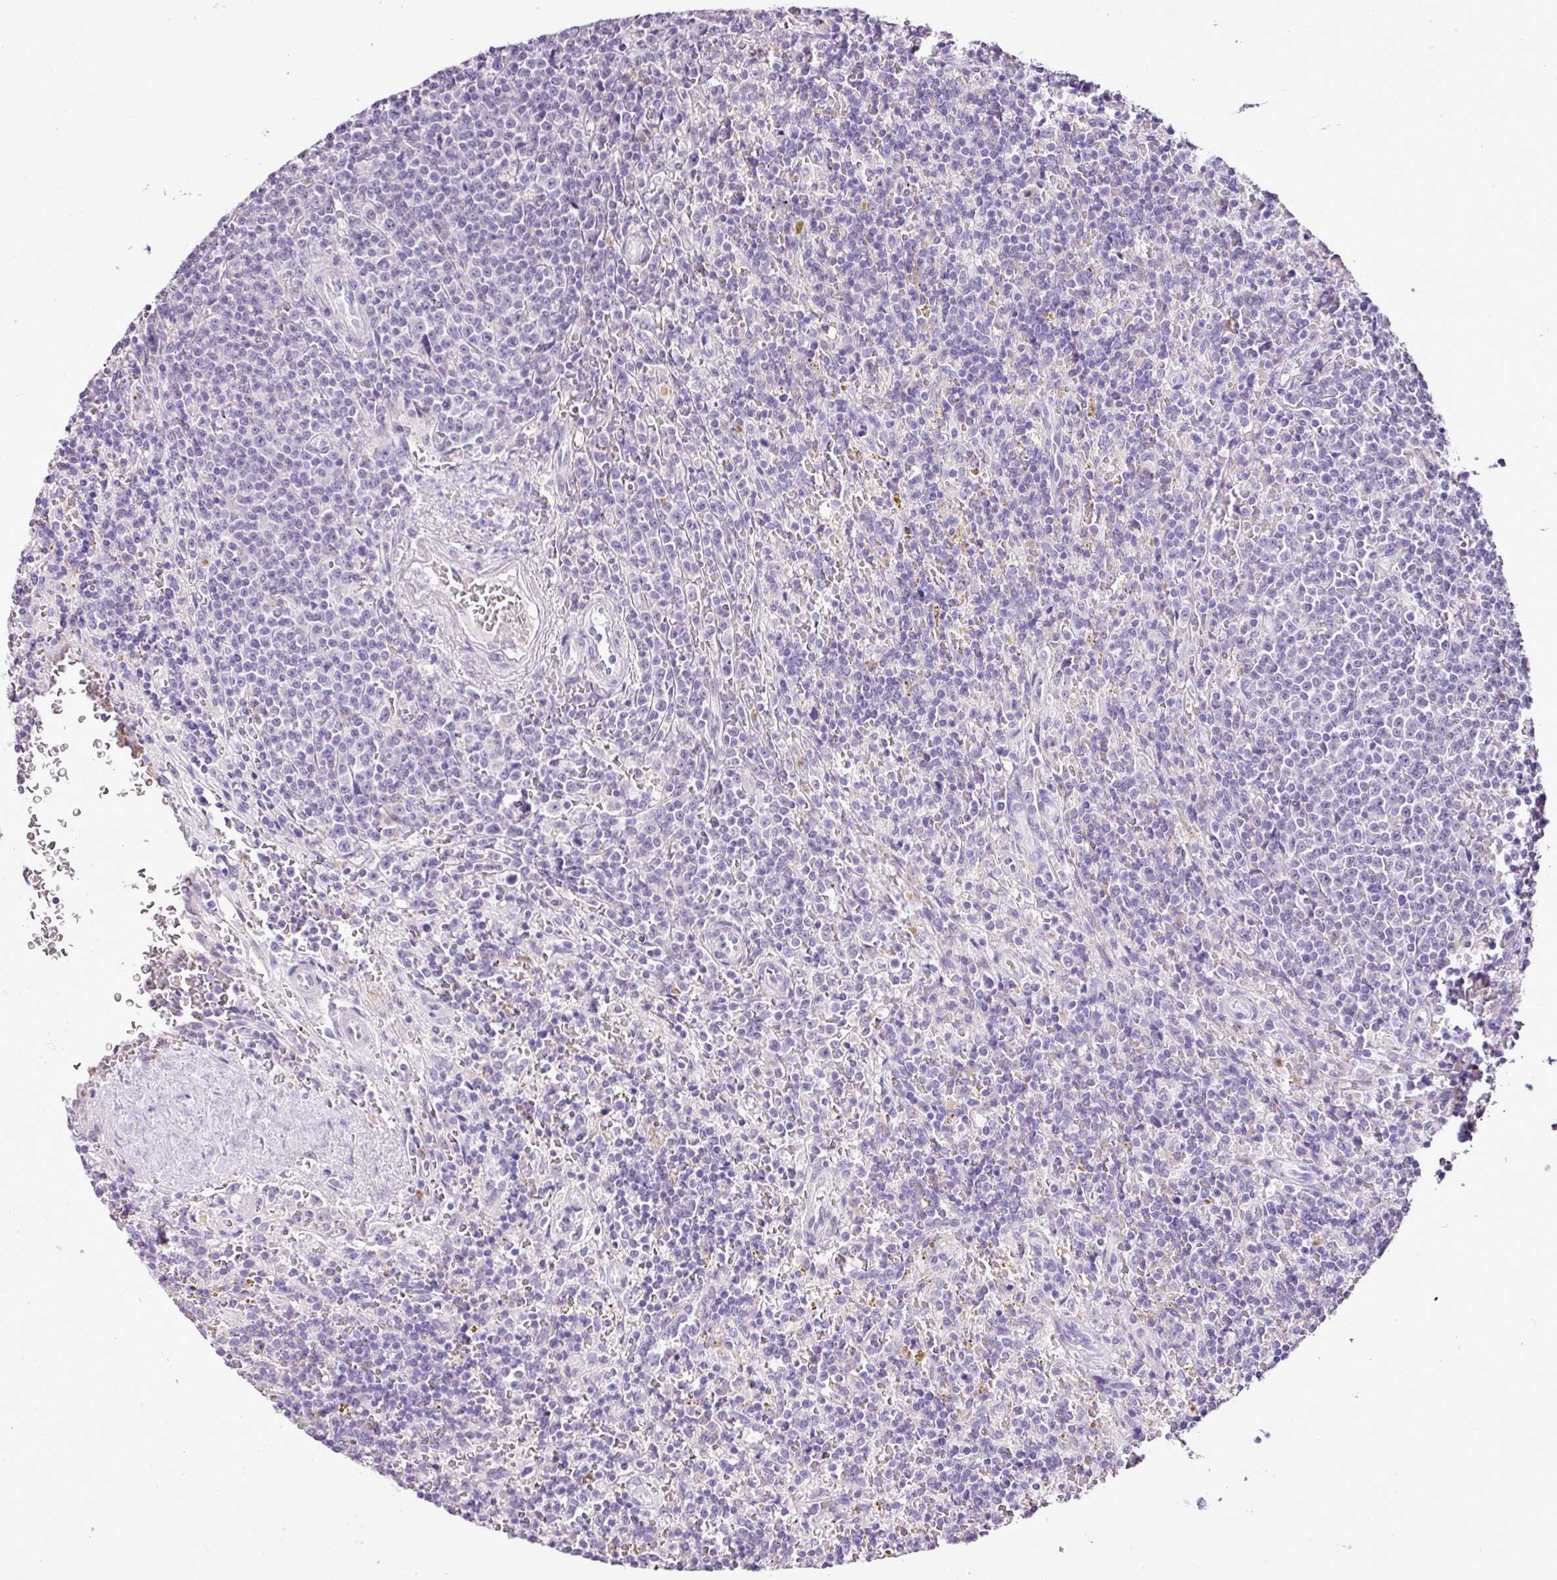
{"staining": {"intensity": "negative", "quantity": "none", "location": "none"}, "tissue": "lymphoma", "cell_type": "Tumor cells", "image_type": "cancer", "snomed": [{"axis": "morphology", "description": "Malignant lymphoma, non-Hodgkin's type, Low grade"}, {"axis": "topography", "description": "Spleen"}], "caption": "There is no significant staining in tumor cells of malignant lymphoma, non-Hodgkin's type (low-grade).", "gene": "ESR1", "patient": {"sex": "male", "age": 67}}